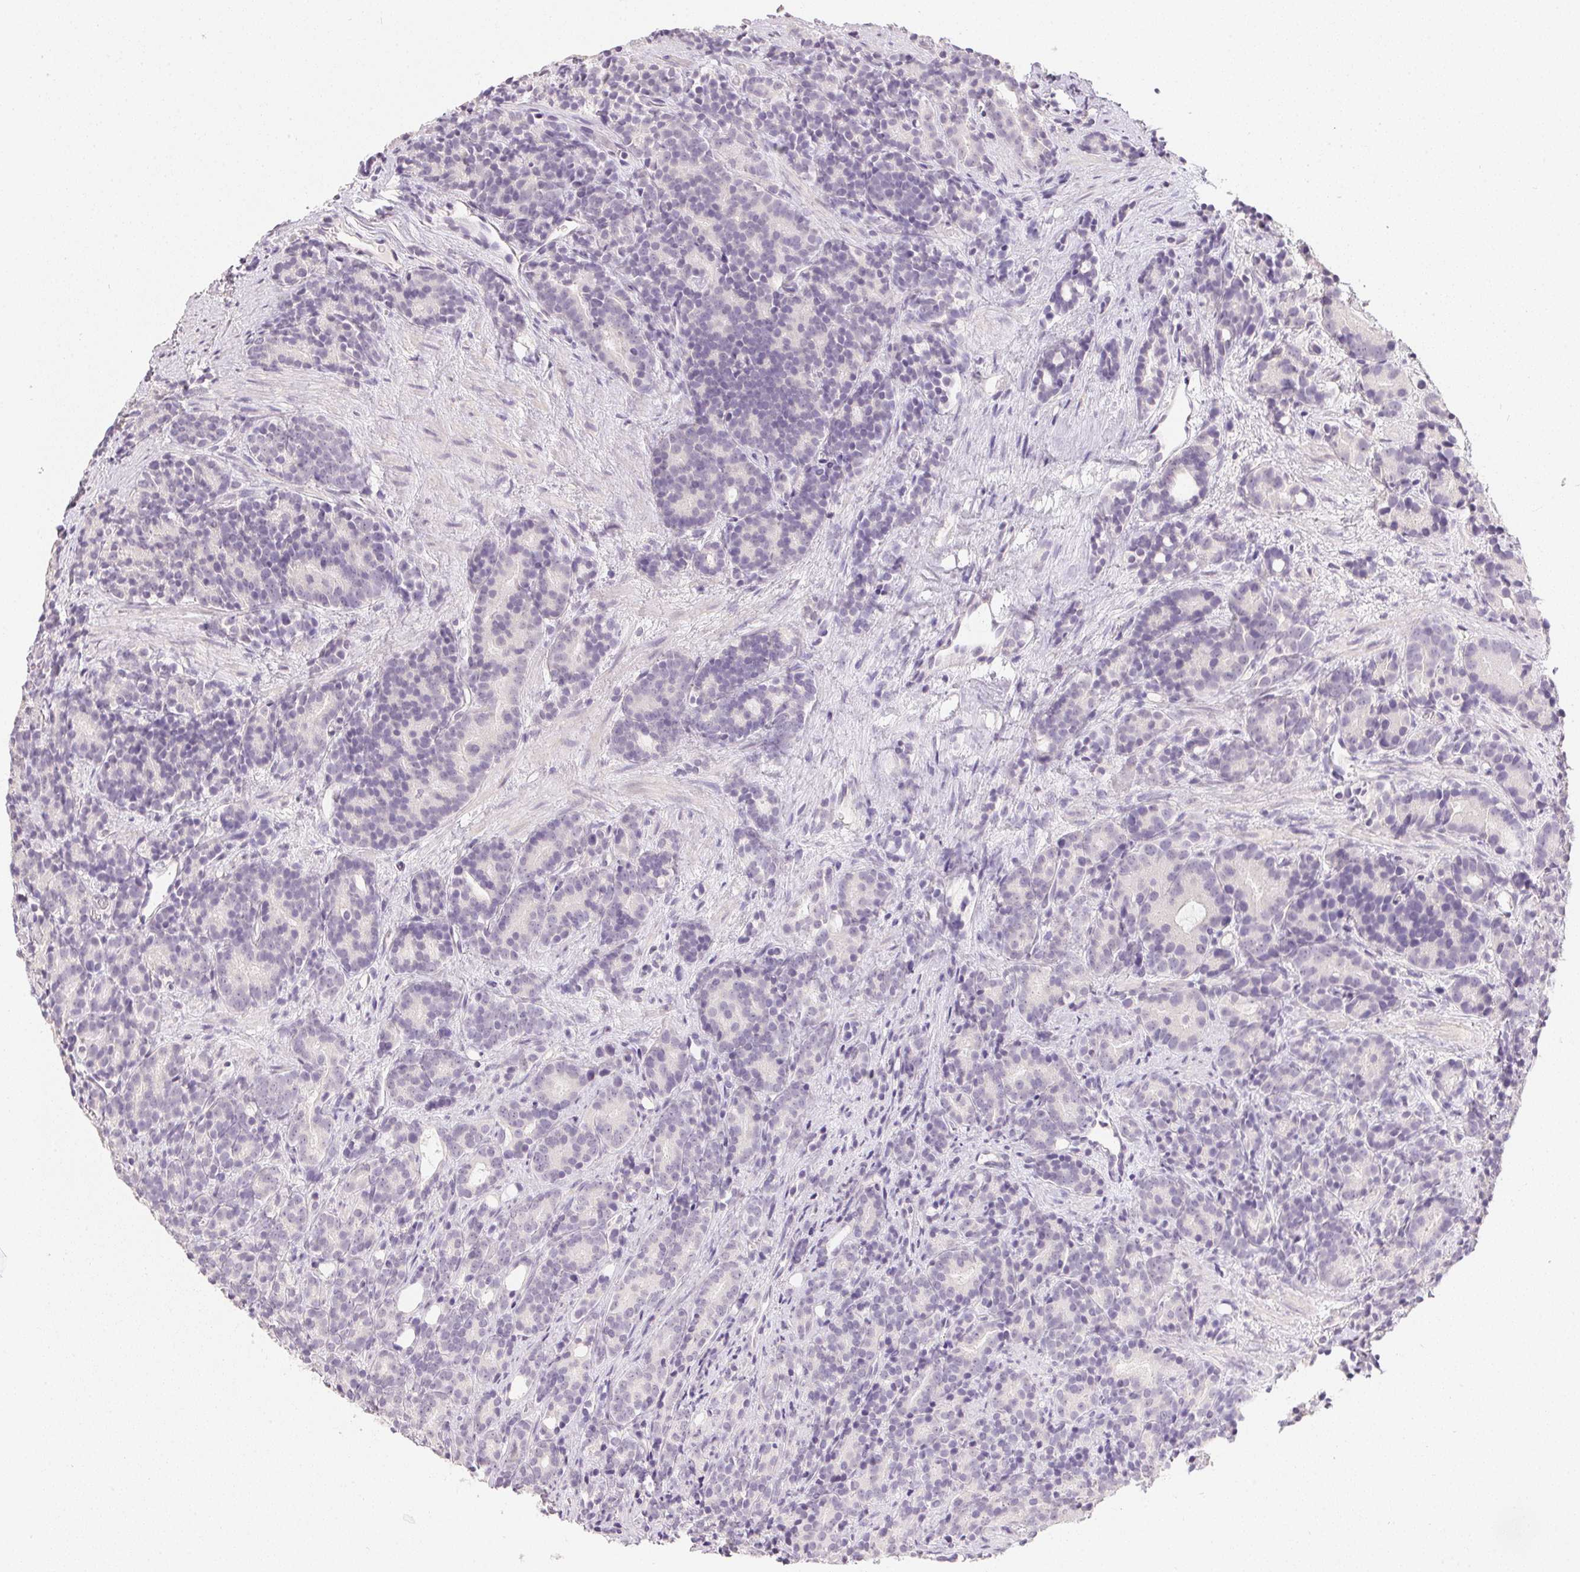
{"staining": {"intensity": "negative", "quantity": "none", "location": "none"}, "tissue": "prostate cancer", "cell_type": "Tumor cells", "image_type": "cancer", "snomed": [{"axis": "morphology", "description": "Adenocarcinoma, High grade"}, {"axis": "topography", "description": "Prostate"}], "caption": "This is an immunohistochemistry (IHC) photomicrograph of prostate adenocarcinoma (high-grade). There is no expression in tumor cells.", "gene": "PPY", "patient": {"sex": "male", "age": 84}}